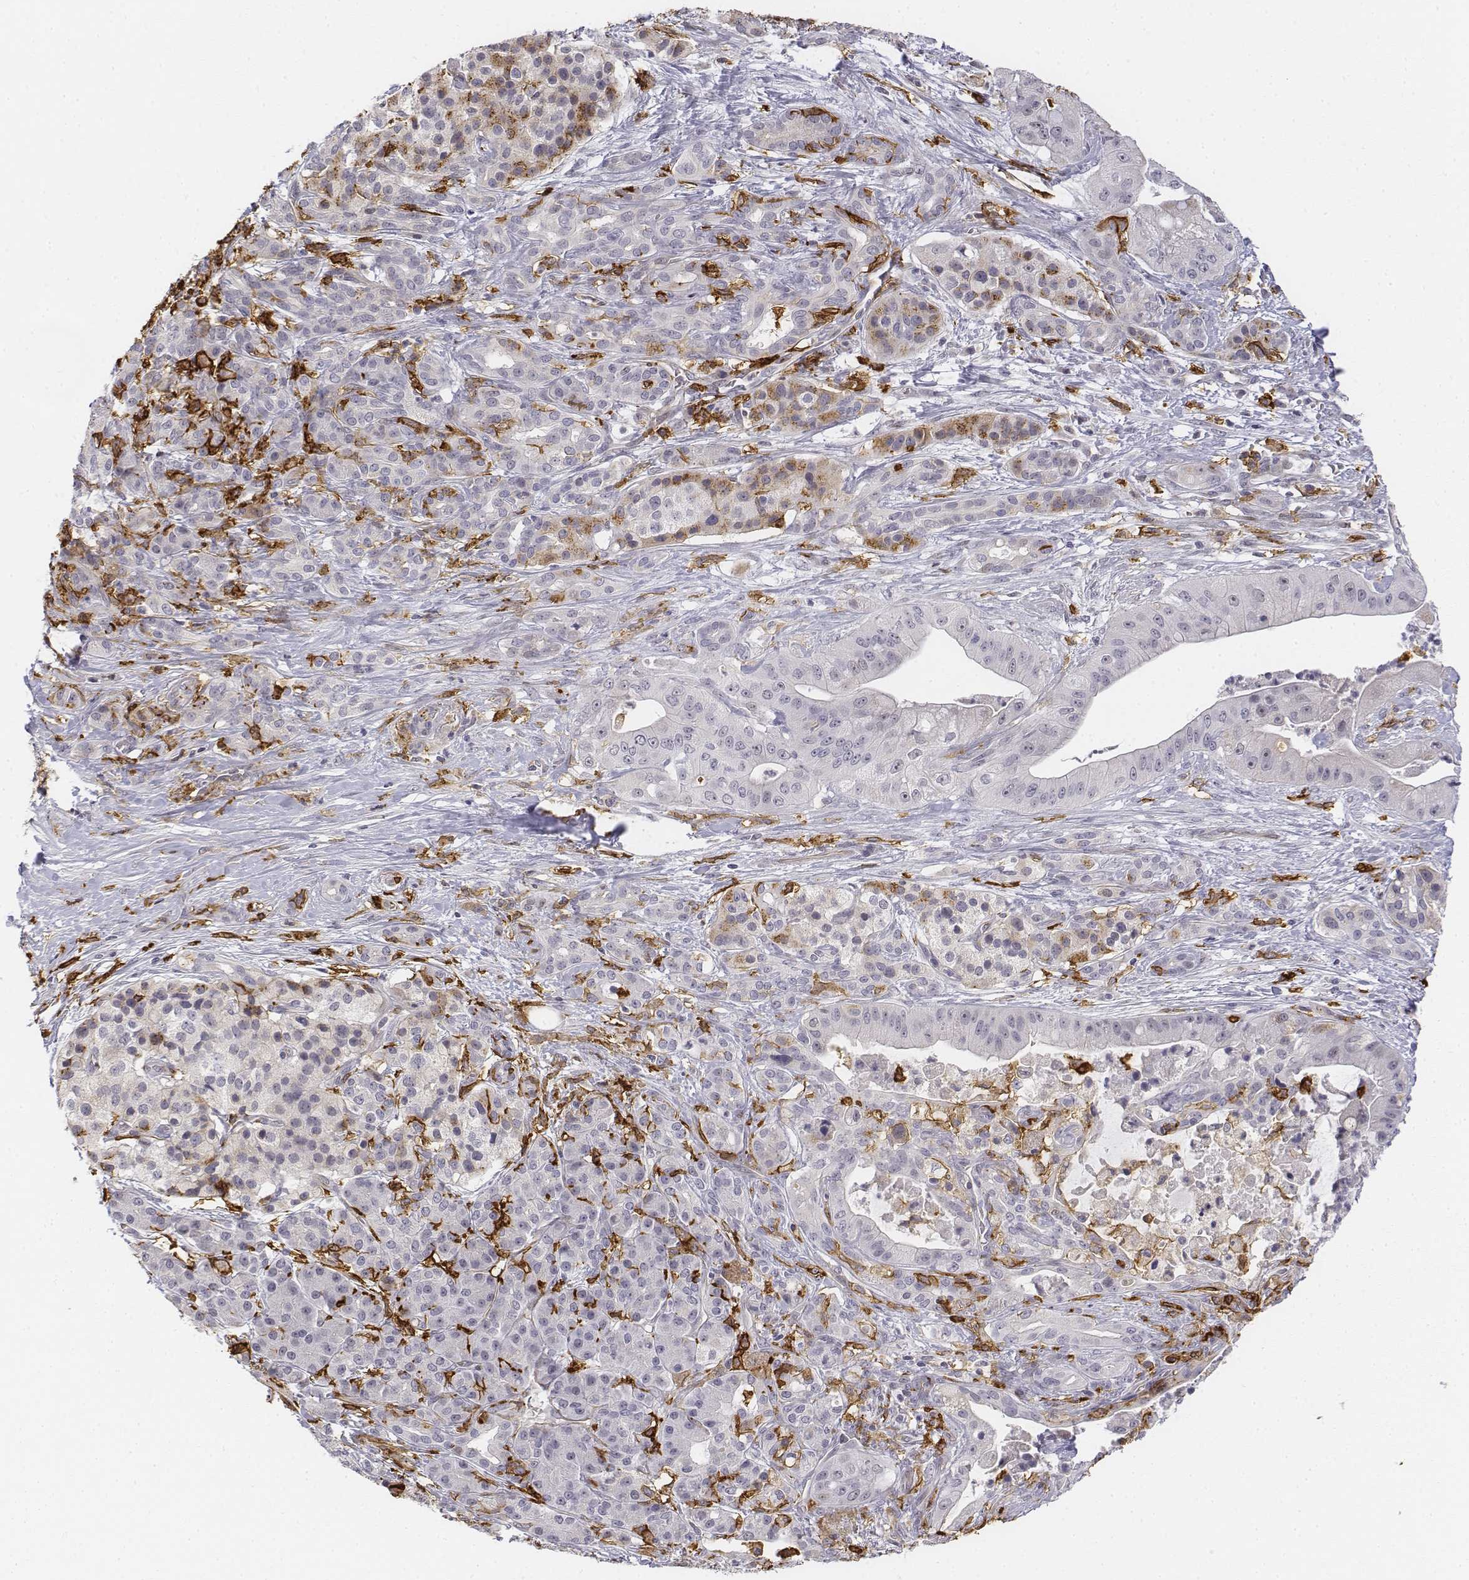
{"staining": {"intensity": "negative", "quantity": "none", "location": "none"}, "tissue": "pancreatic cancer", "cell_type": "Tumor cells", "image_type": "cancer", "snomed": [{"axis": "morphology", "description": "Normal tissue, NOS"}, {"axis": "morphology", "description": "Inflammation, NOS"}, {"axis": "morphology", "description": "Adenocarcinoma, NOS"}, {"axis": "topography", "description": "Pancreas"}], "caption": "Tumor cells show no significant positivity in pancreatic adenocarcinoma.", "gene": "CD14", "patient": {"sex": "male", "age": 57}}